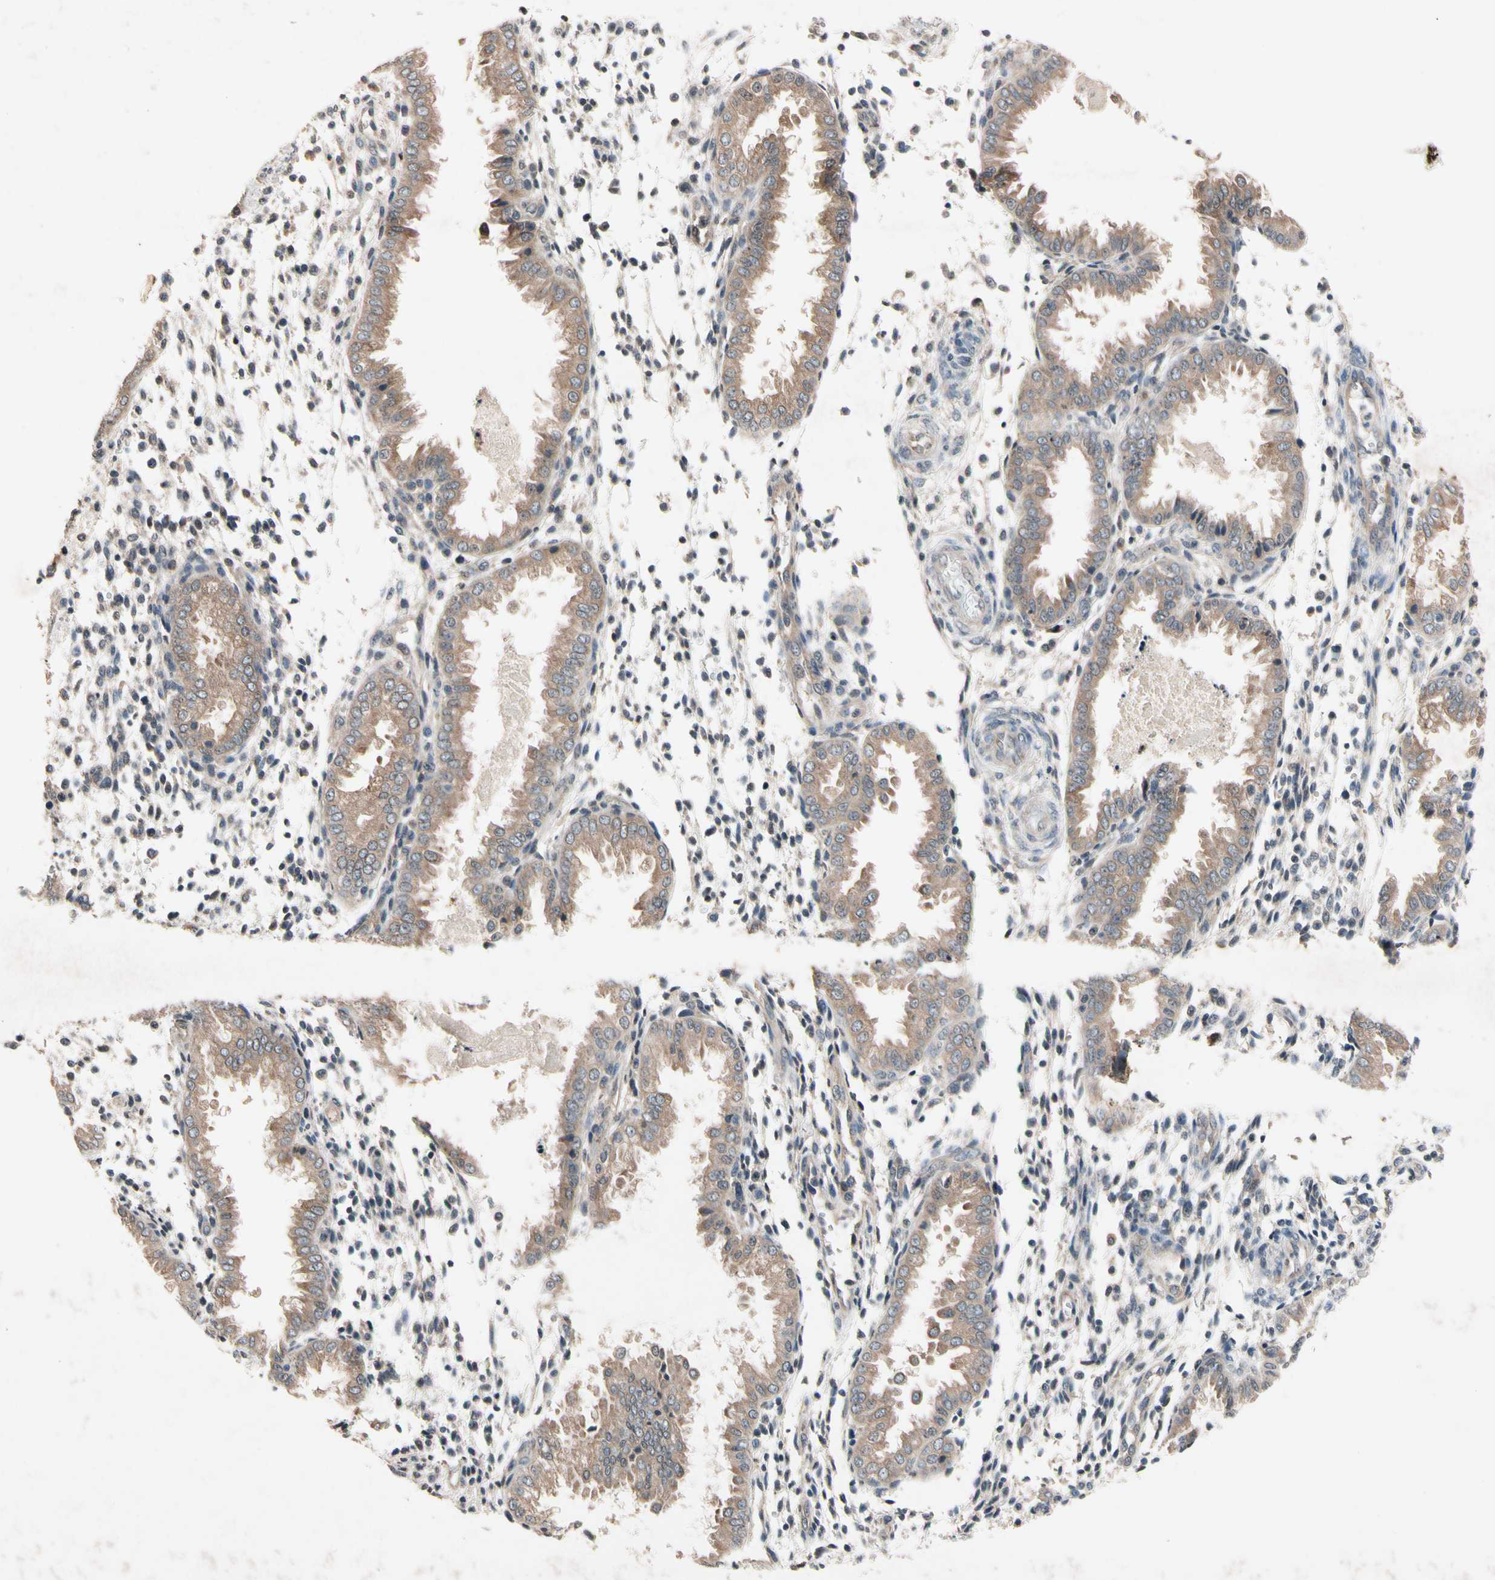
{"staining": {"intensity": "weak", "quantity": ">75%", "location": "cytoplasmic/membranous"}, "tissue": "endometrium", "cell_type": "Cells in endometrial stroma", "image_type": "normal", "snomed": [{"axis": "morphology", "description": "Normal tissue, NOS"}, {"axis": "topography", "description": "Endometrium"}], "caption": "A brown stain highlights weak cytoplasmic/membranous staining of a protein in cells in endometrial stroma of benign endometrium. (IHC, brightfield microscopy, high magnification).", "gene": "PRDX4", "patient": {"sex": "female", "age": 33}}